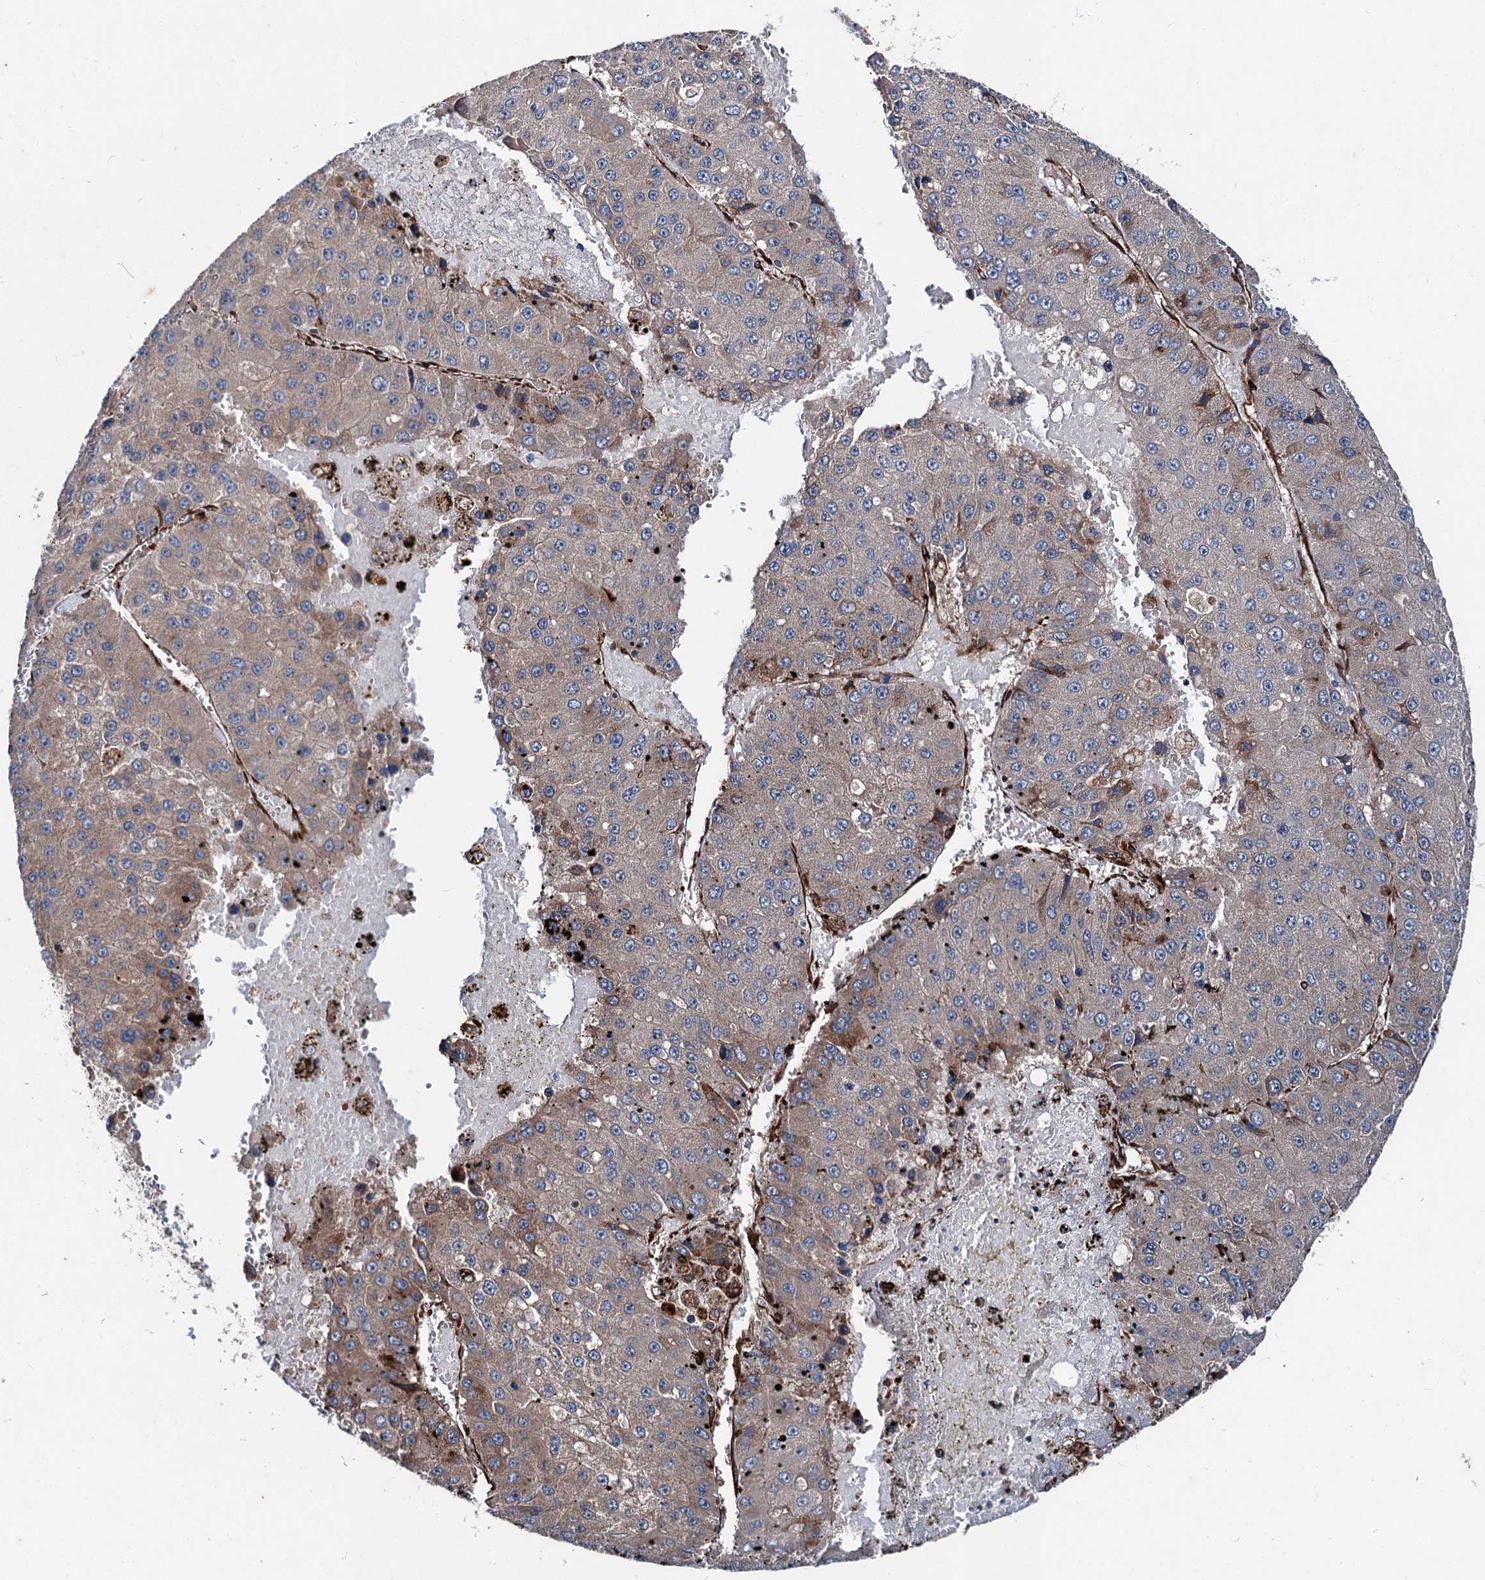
{"staining": {"intensity": "moderate", "quantity": "<25%", "location": "cytoplasmic/membranous"}, "tissue": "liver cancer", "cell_type": "Tumor cells", "image_type": "cancer", "snomed": [{"axis": "morphology", "description": "Carcinoma, Hepatocellular, NOS"}, {"axis": "topography", "description": "Liver"}], "caption": "There is low levels of moderate cytoplasmic/membranous staining in tumor cells of liver cancer, as demonstrated by immunohistochemical staining (brown color).", "gene": "DDIAS", "patient": {"sex": "female", "age": 73}}